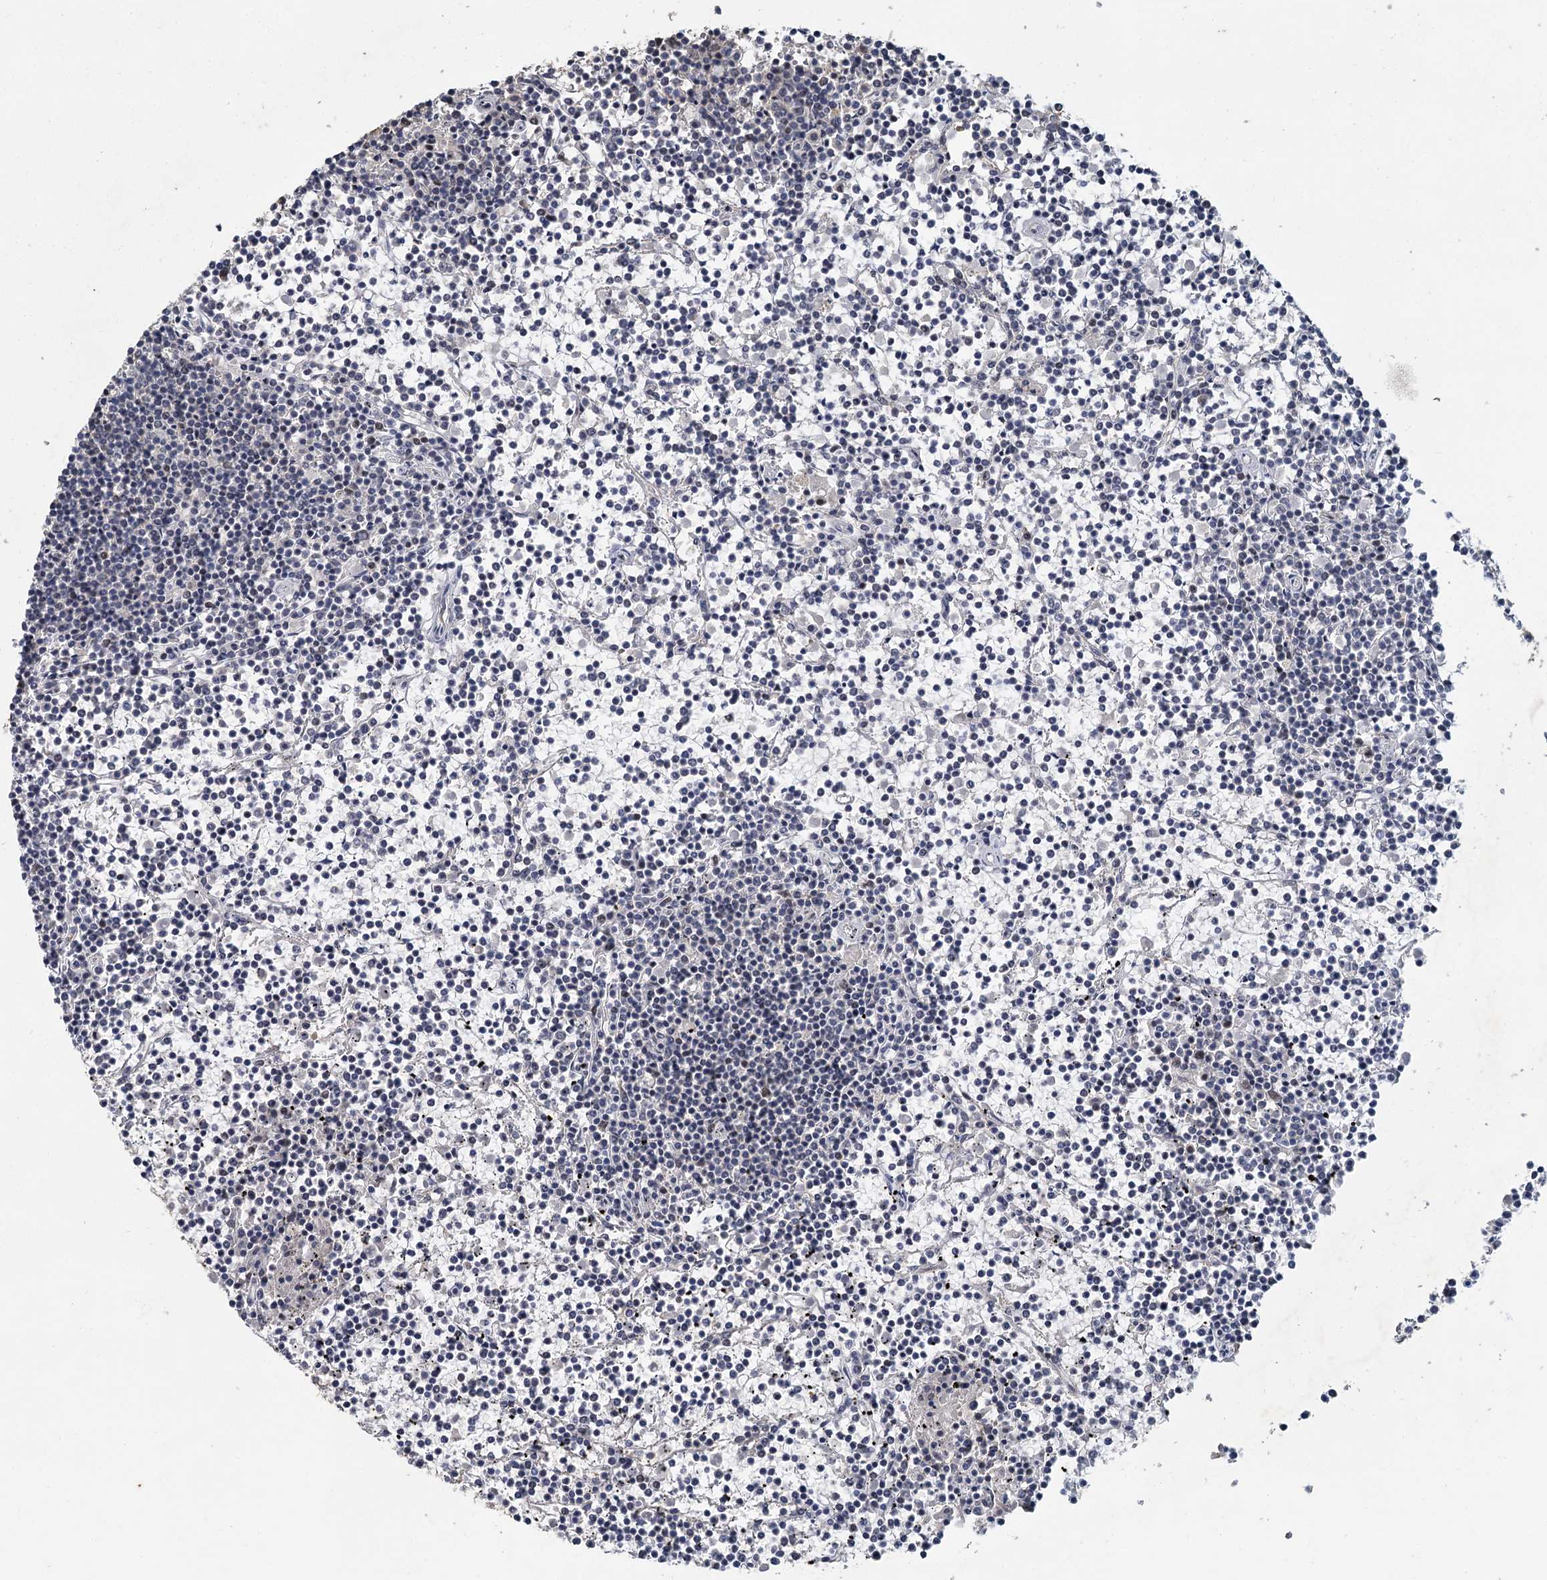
{"staining": {"intensity": "negative", "quantity": "none", "location": "none"}, "tissue": "lymphoma", "cell_type": "Tumor cells", "image_type": "cancer", "snomed": [{"axis": "morphology", "description": "Malignant lymphoma, non-Hodgkin's type, Low grade"}, {"axis": "topography", "description": "Spleen"}], "caption": "An IHC image of lymphoma is shown. There is no staining in tumor cells of lymphoma. The staining is performed using DAB (3,3'-diaminobenzidine) brown chromogen with nuclei counter-stained in using hematoxylin.", "gene": "MUCL1", "patient": {"sex": "female", "age": 19}}